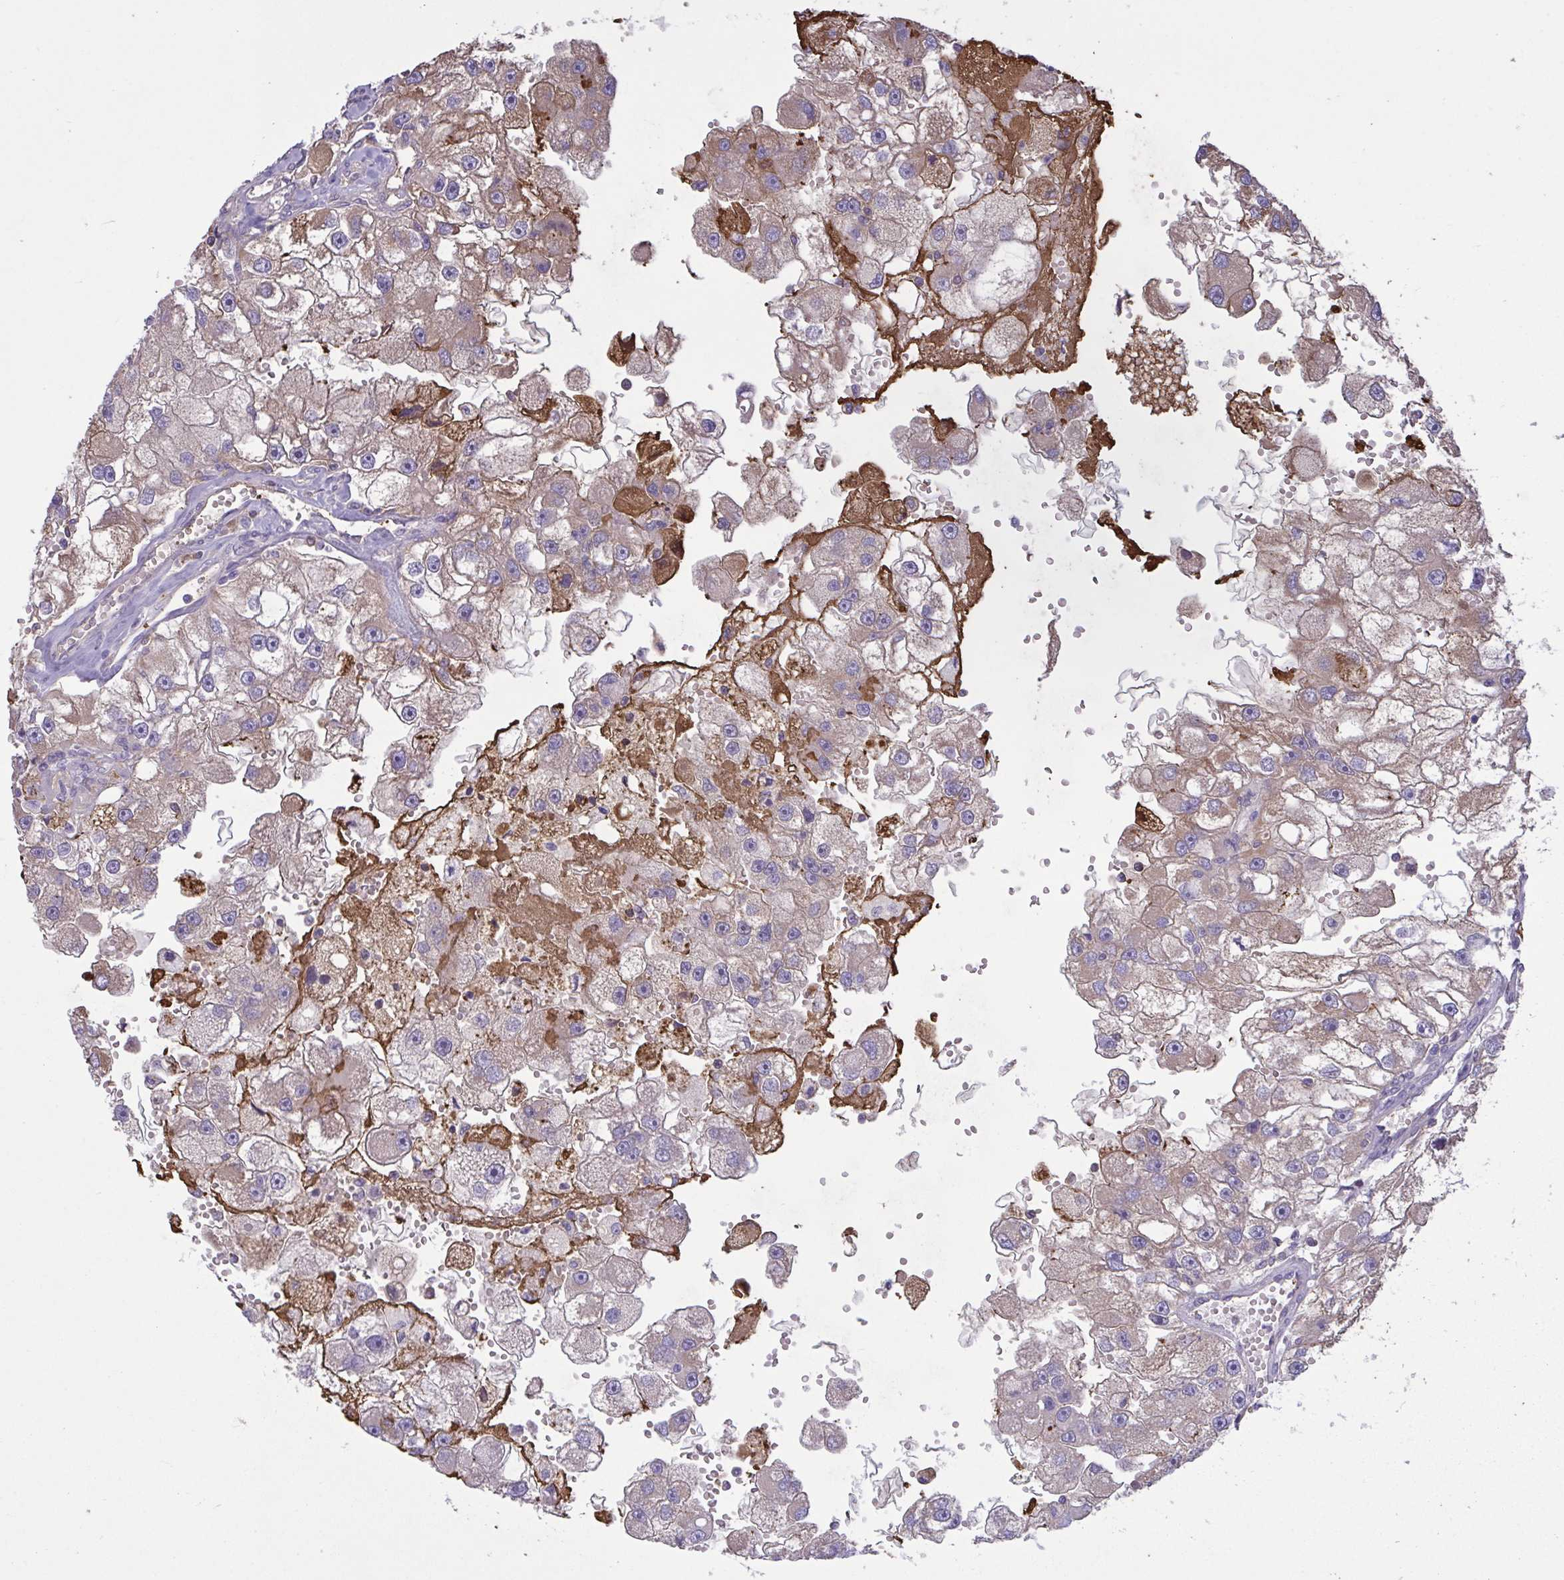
{"staining": {"intensity": "moderate", "quantity": "<25%", "location": "cytoplasmic/membranous"}, "tissue": "renal cancer", "cell_type": "Tumor cells", "image_type": "cancer", "snomed": [{"axis": "morphology", "description": "Adenocarcinoma, NOS"}, {"axis": "topography", "description": "Kidney"}], "caption": "The histopathology image exhibits staining of renal cancer, revealing moderate cytoplasmic/membranous protein staining (brown color) within tumor cells.", "gene": "IL1R1", "patient": {"sex": "male", "age": 63}}